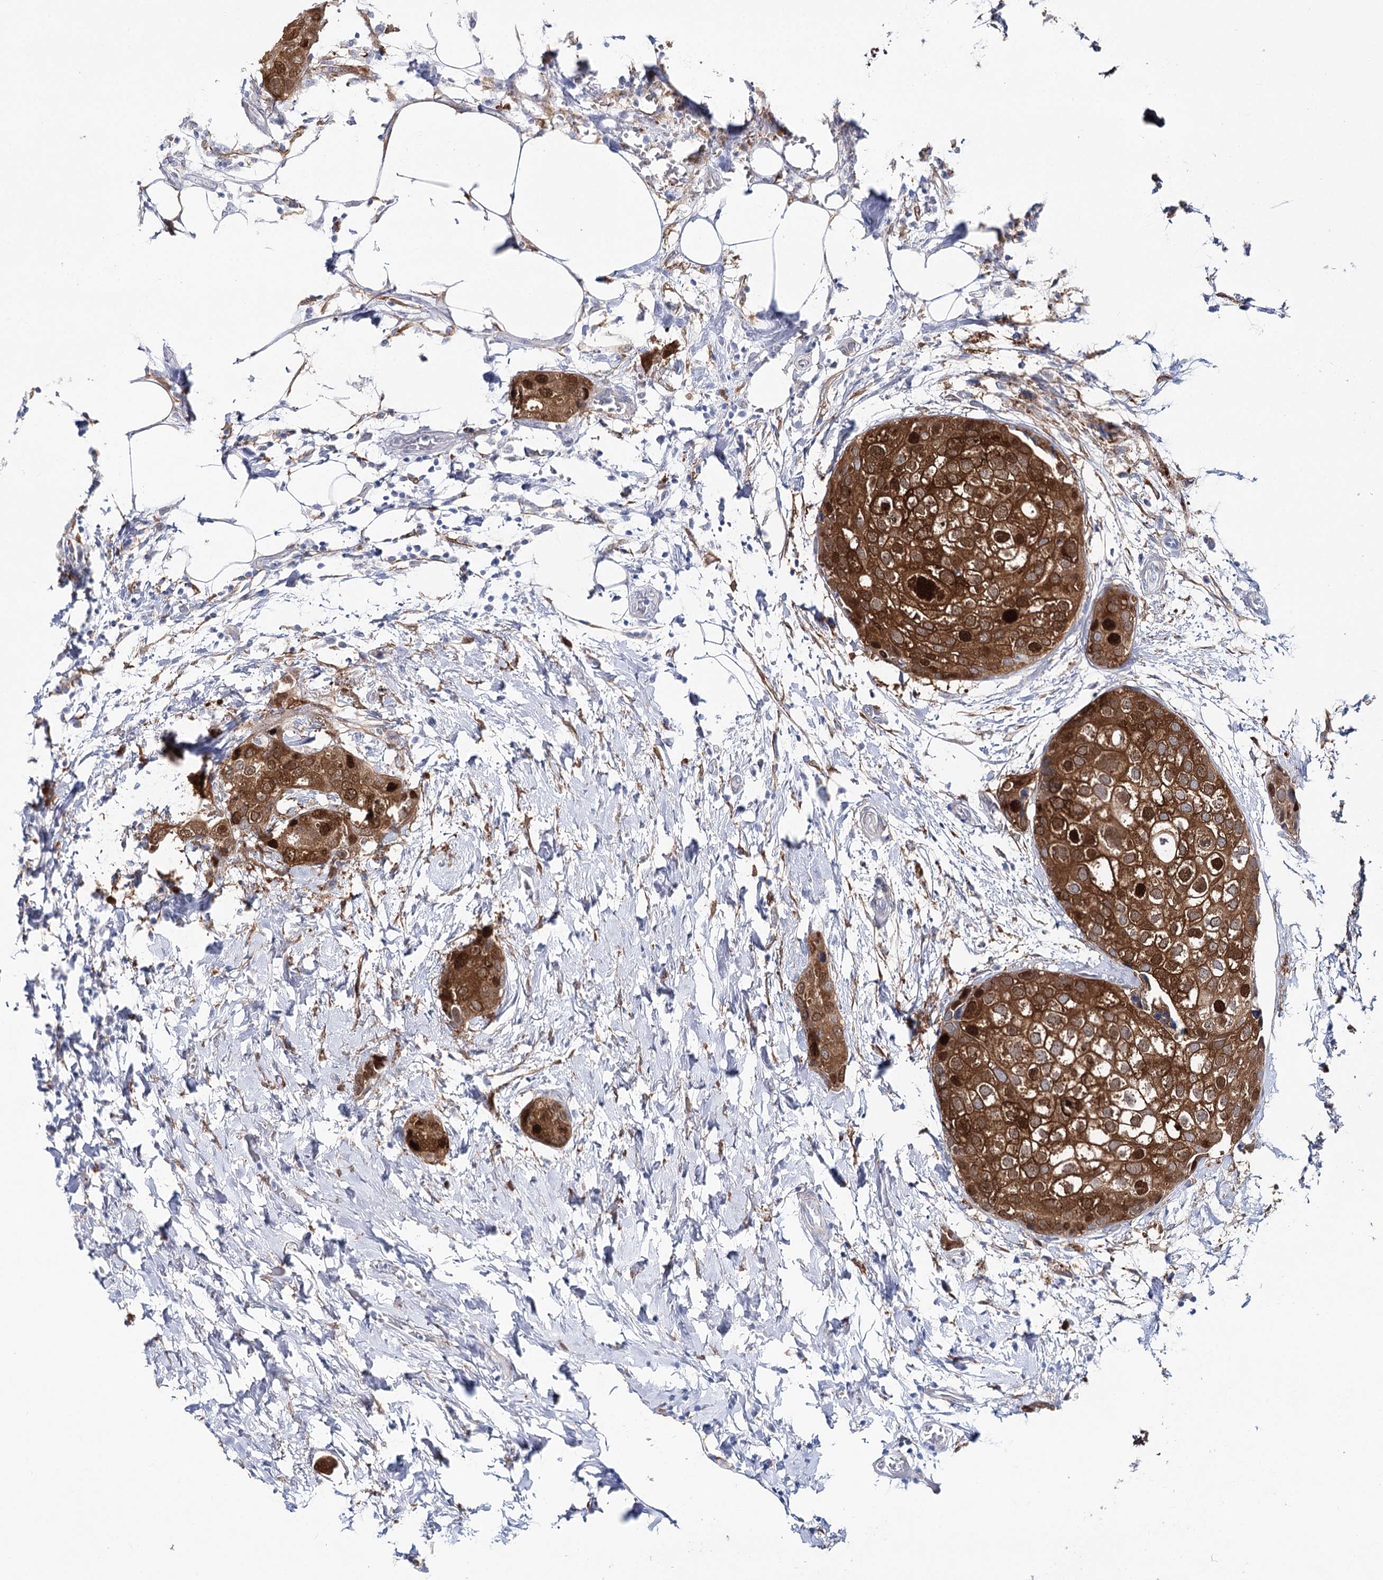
{"staining": {"intensity": "strong", "quantity": ">75%", "location": "cytoplasmic/membranous,nuclear"}, "tissue": "urothelial cancer", "cell_type": "Tumor cells", "image_type": "cancer", "snomed": [{"axis": "morphology", "description": "Urothelial carcinoma, High grade"}, {"axis": "topography", "description": "Urinary bladder"}], "caption": "High-grade urothelial carcinoma tissue shows strong cytoplasmic/membranous and nuclear expression in approximately >75% of tumor cells", "gene": "UGDH", "patient": {"sex": "male", "age": 64}}